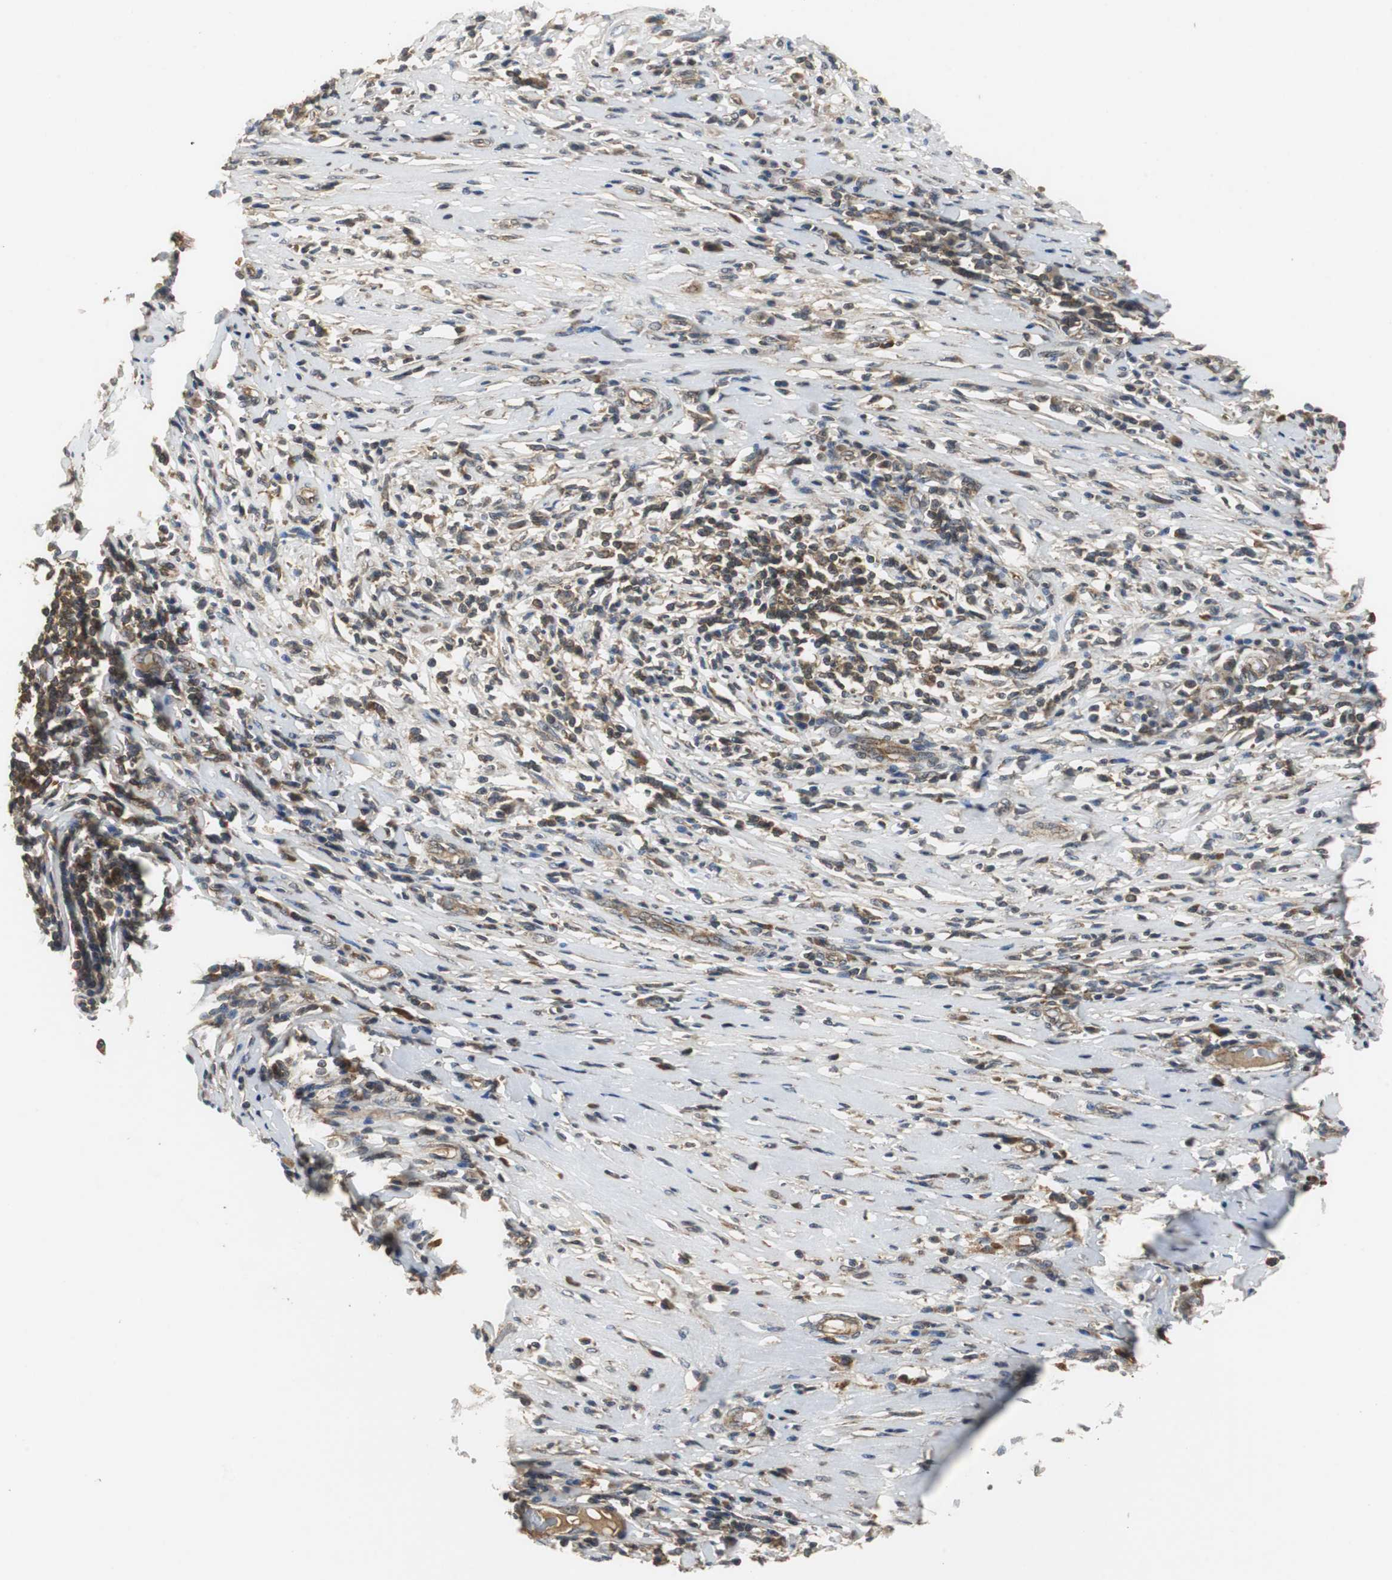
{"staining": {"intensity": "moderate", "quantity": "25%-75%", "location": "cytoplasmic/membranous"}, "tissue": "melanoma", "cell_type": "Tumor cells", "image_type": "cancer", "snomed": [{"axis": "morphology", "description": "Malignant melanoma, Metastatic site"}, {"axis": "topography", "description": "Lymph node"}], "caption": "This image demonstrates melanoma stained with immunohistochemistry (IHC) to label a protein in brown. The cytoplasmic/membranous of tumor cells show moderate positivity for the protein. Nuclei are counter-stained blue.", "gene": "VBP1", "patient": {"sex": "male", "age": 61}}